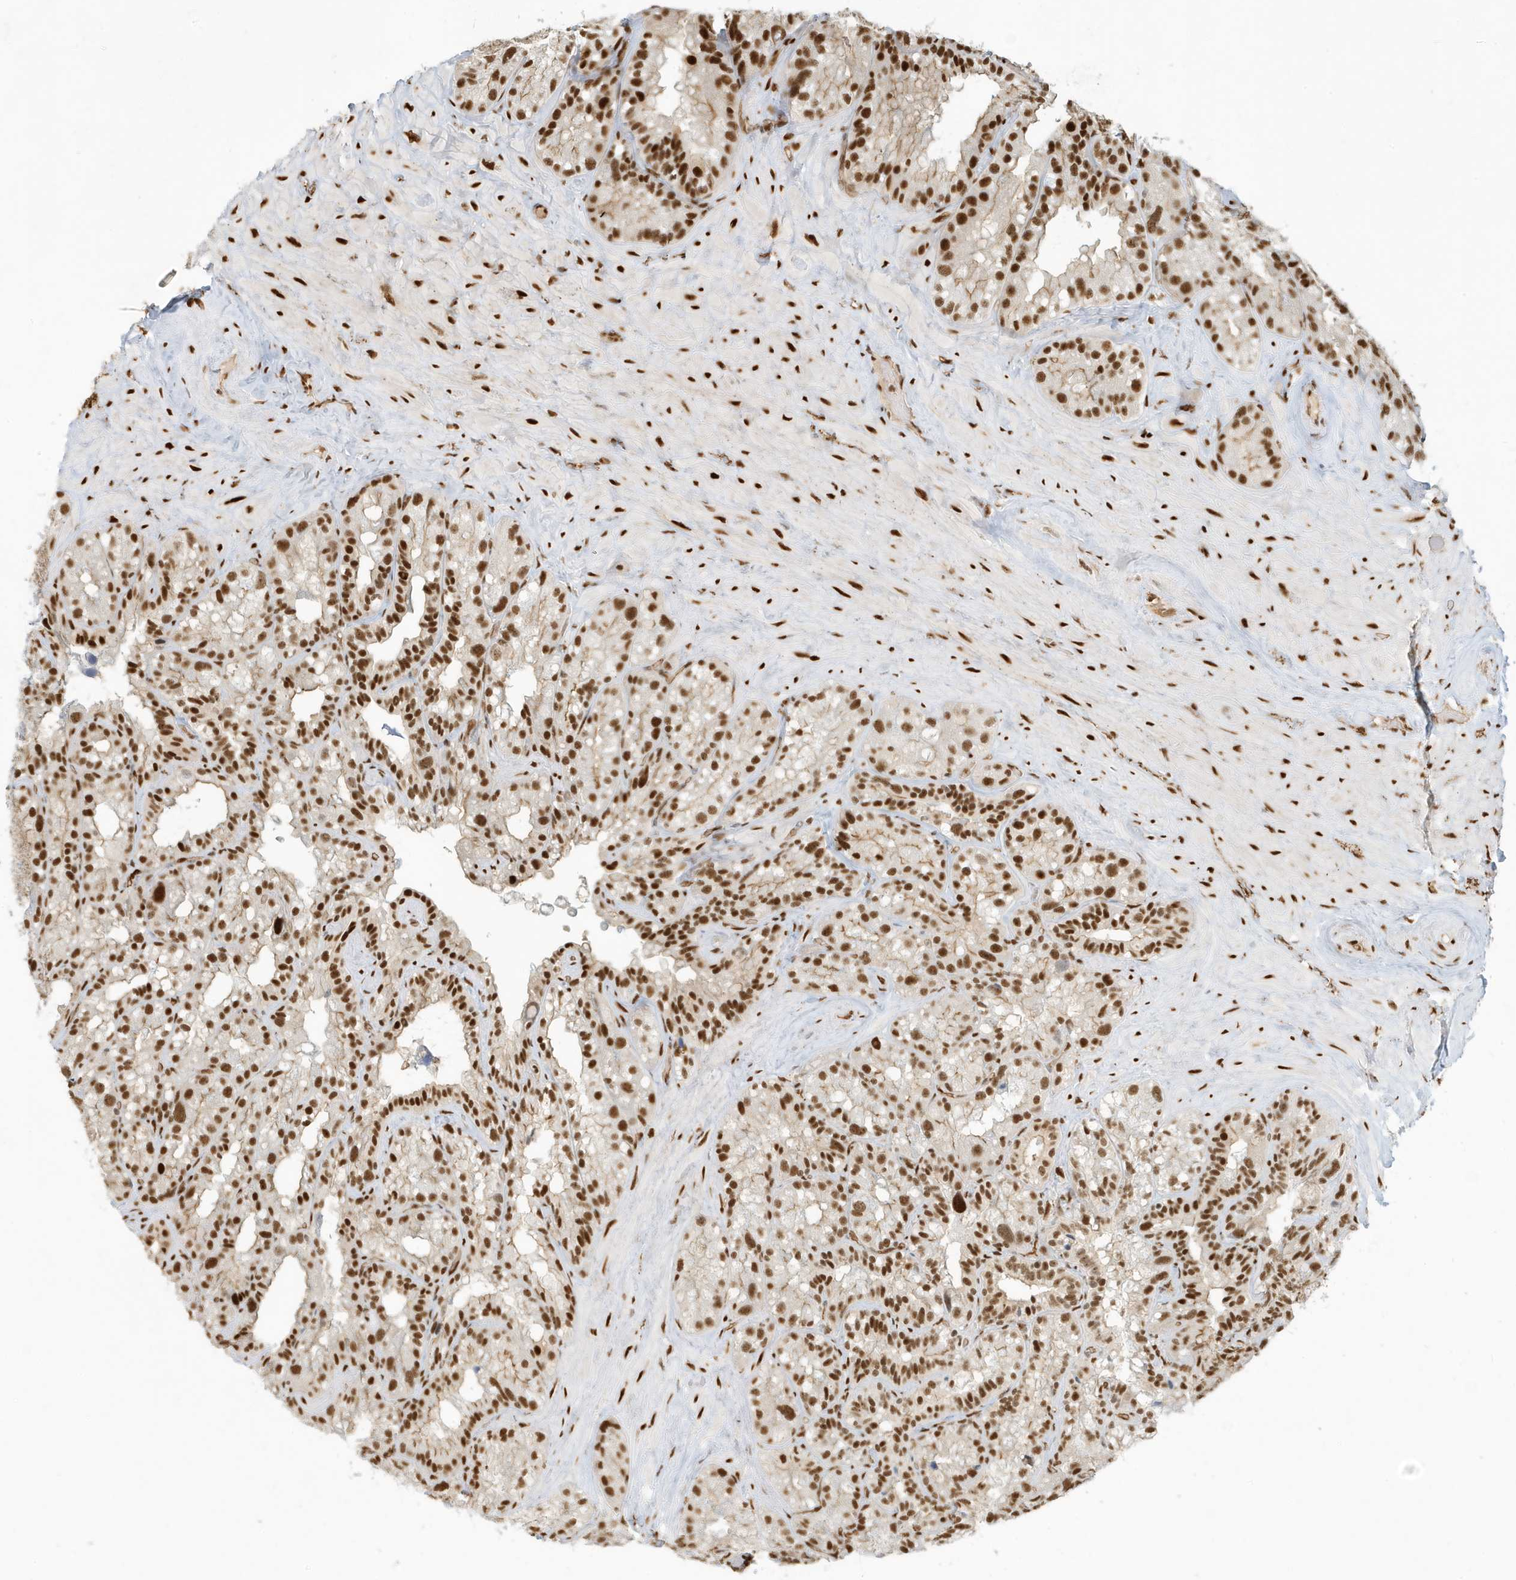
{"staining": {"intensity": "strong", "quantity": ">75%", "location": "nuclear"}, "tissue": "seminal vesicle", "cell_type": "Glandular cells", "image_type": "normal", "snomed": [{"axis": "morphology", "description": "Normal tissue, NOS"}, {"axis": "topography", "description": "Prostate"}, {"axis": "topography", "description": "Seminal veicle"}], "caption": "This photomicrograph displays immunohistochemistry (IHC) staining of unremarkable seminal vesicle, with high strong nuclear positivity in about >75% of glandular cells.", "gene": "CKS1B", "patient": {"sex": "male", "age": 68}}